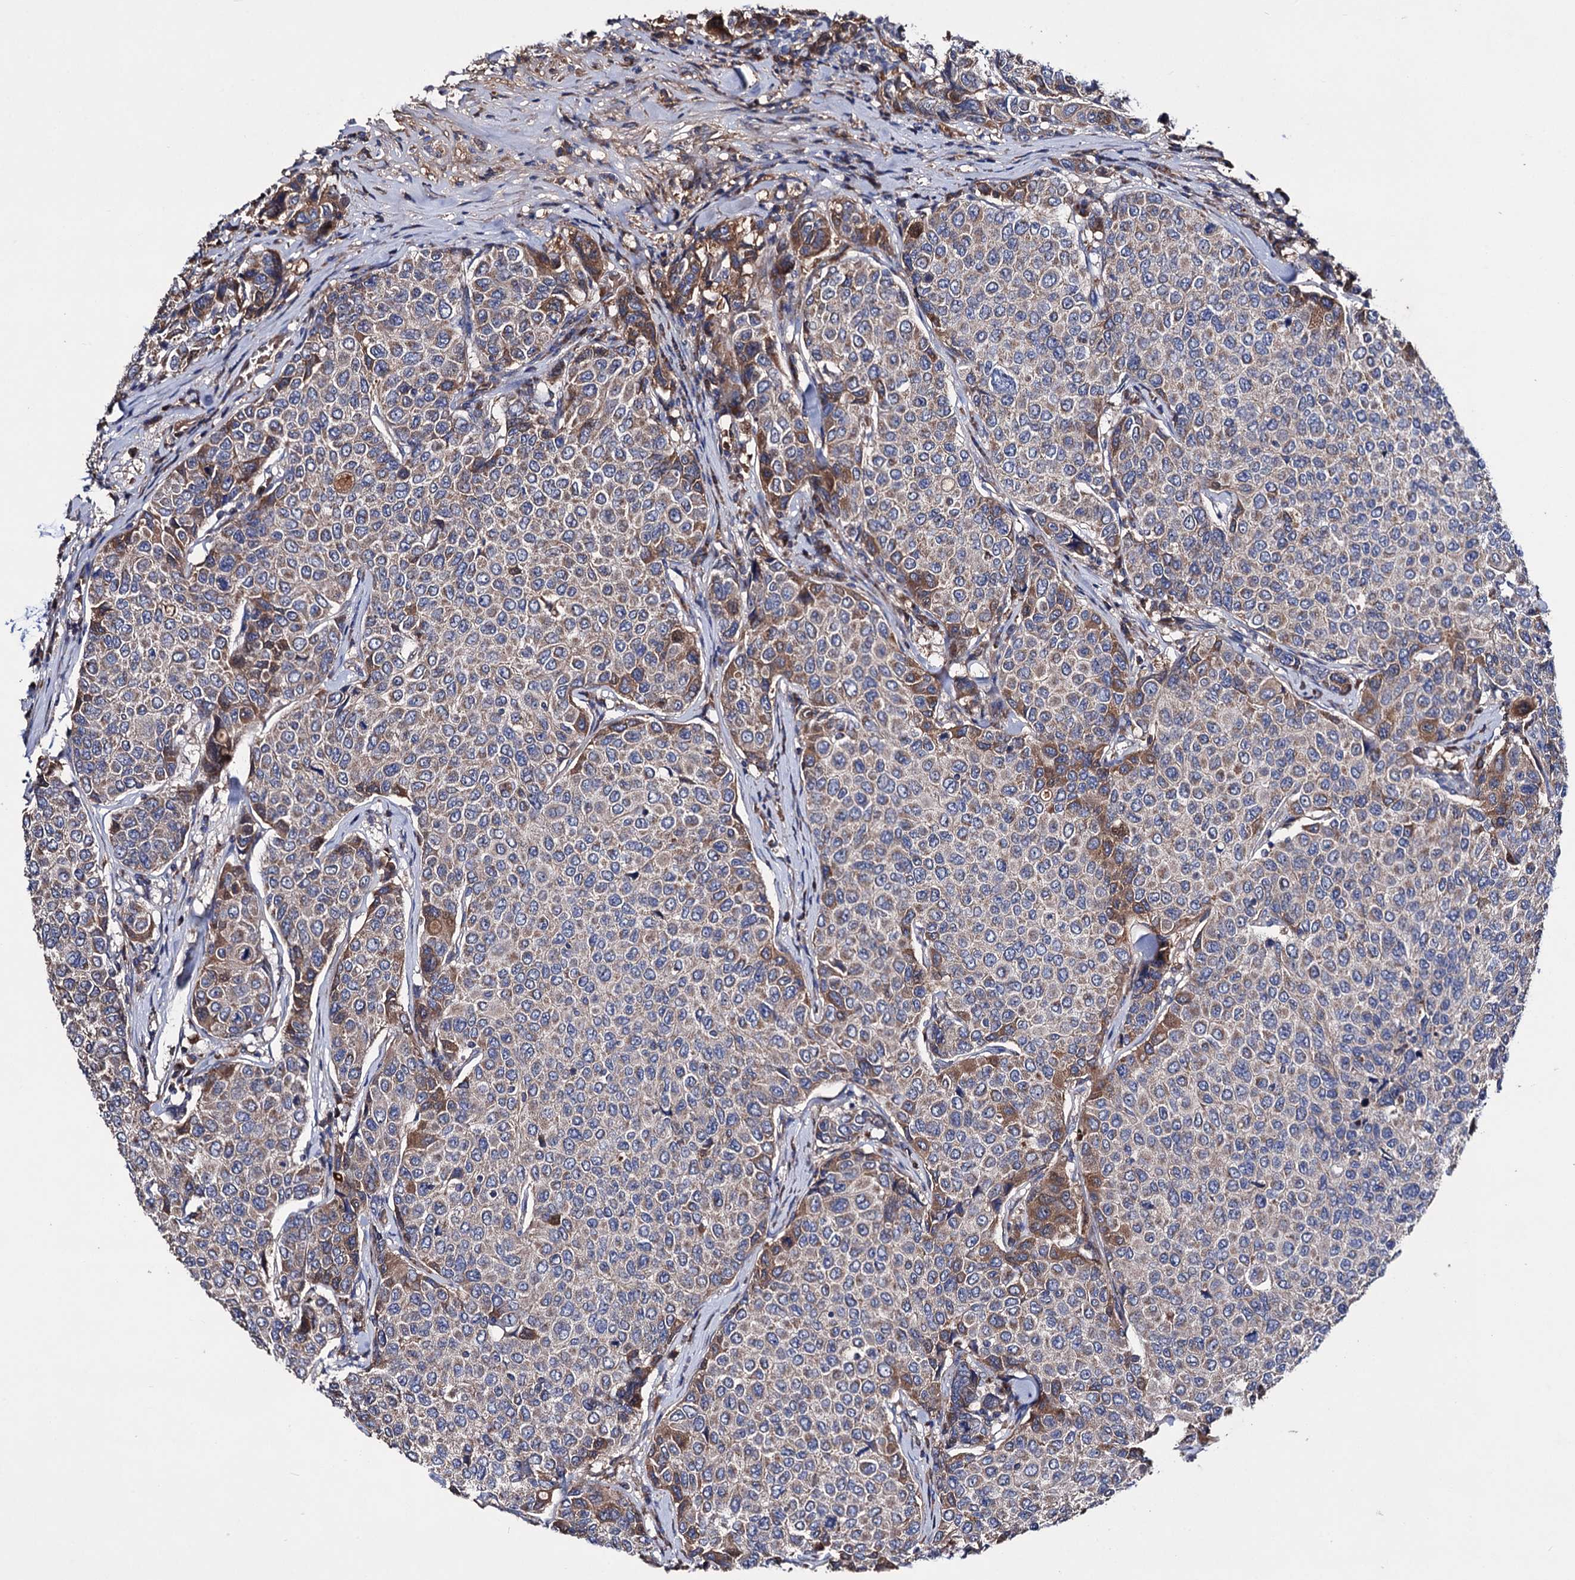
{"staining": {"intensity": "moderate", "quantity": "<25%", "location": "cytoplasmic/membranous"}, "tissue": "breast cancer", "cell_type": "Tumor cells", "image_type": "cancer", "snomed": [{"axis": "morphology", "description": "Duct carcinoma"}, {"axis": "topography", "description": "Breast"}], "caption": "A brown stain labels moderate cytoplasmic/membranous staining of a protein in infiltrating ductal carcinoma (breast) tumor cells. The protein of interest is stained brown, and the nuclei are stained in blue (DAB IHC with brightfield microscopy, high magnification).", "gene": "CLPB", "patient": {"sex": "female", "age": 55}}